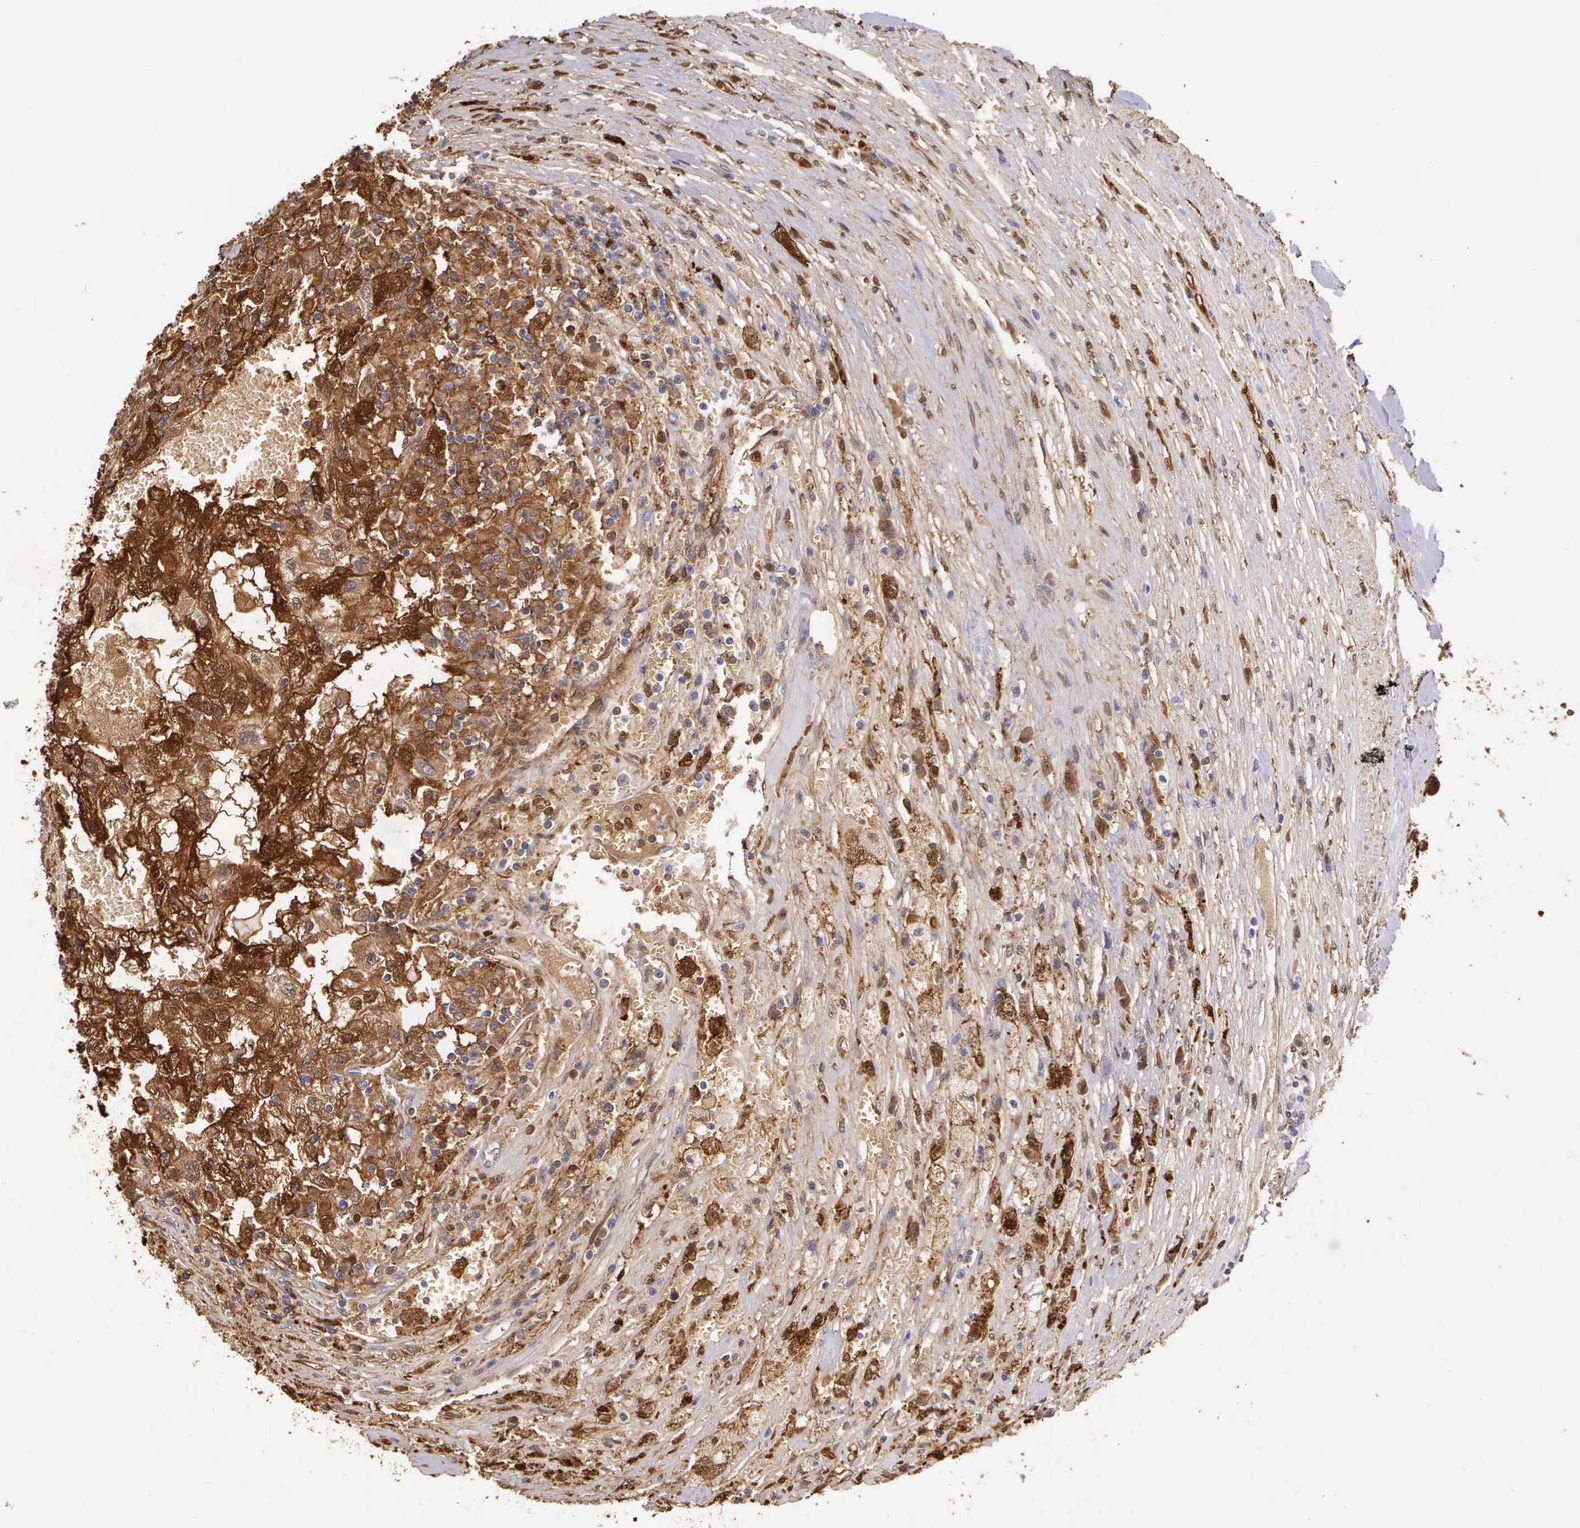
{"staining": {"intensity": "strong", "quantity": ">75%", "location": "cytoplasmic/membranous,nuclear"}, "tissue": "renal cancer", "cell_type": "Tumor cells", "image_type": "cancer", "snomed": [{"axis": "morphology", "description": "Normal tissue, NOS"}, {"axis": "morphology", "description": "Adenocarcinoma, NOS"}, {"axis": "topography", "description": "Kidney"}], "caption": "Immunohistochemical staining of renal adenocarcinoma shows high levels of strong cytoplasmic/membranous and nuclear protein expression in approximately >75% of tumor cells. (brown staining indicates protein expression, while blue staining denotes nuclei).", "gene": "LGALS1", "patient": {"sex": "male", "age": 71}}